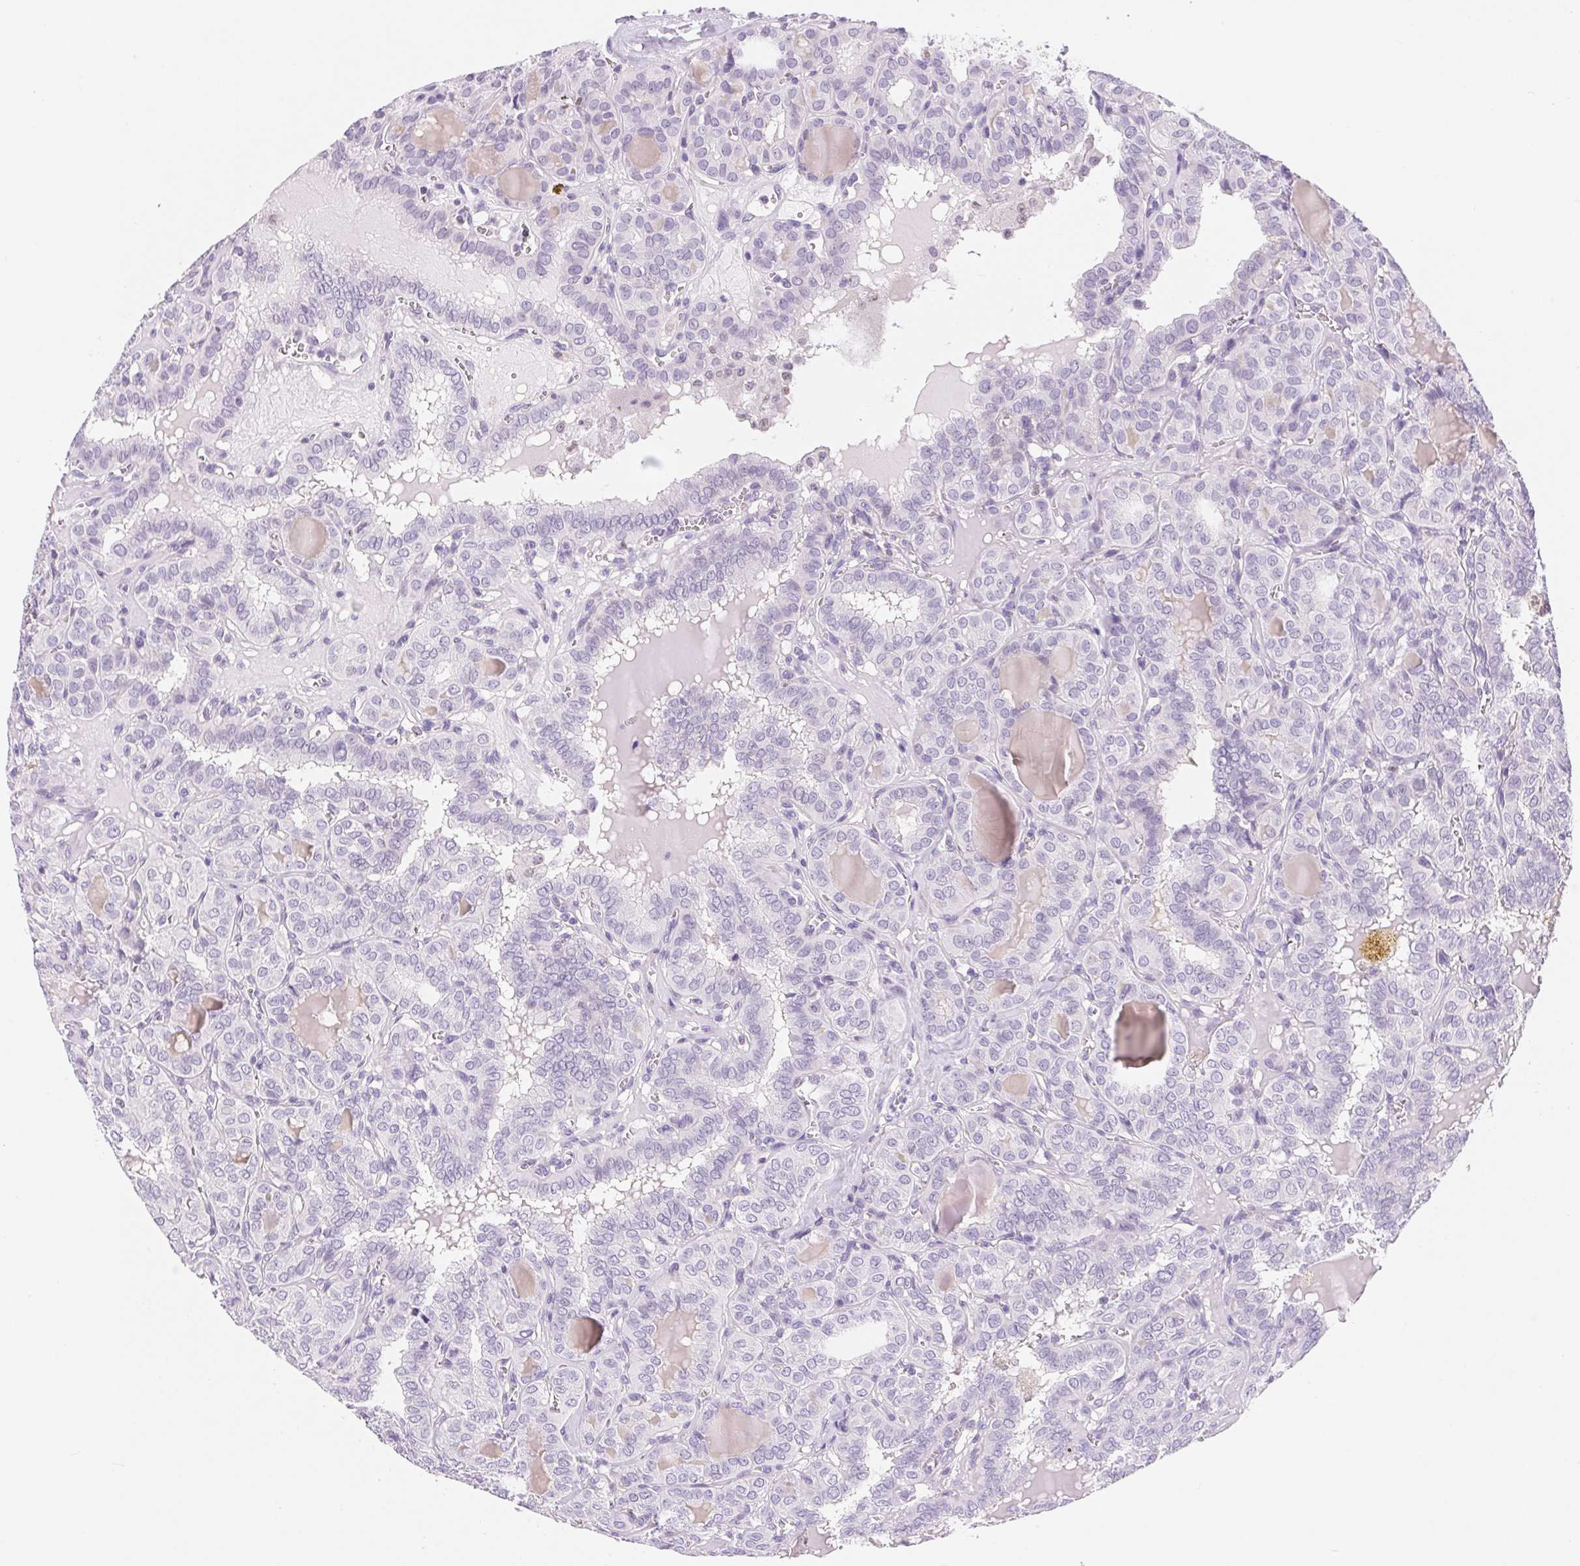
{"staining": {"intensity": "negative", "quantity": "none", "location": "none"}, "tissue": "thyroid cancer", "cell_type": "Tumor cells", "image_type": "cancer", "snomed": [{"axis": "morphology", "description": "Papillary adenocarcinoma, NOS"}, {"axis": "topography", "description": "Thyroid gland"}], "caption": "High magnification brightfield microscopy of thyroid papillary adenocarcinoma stained with DAB (3,3'-diaminobenzidine) (brown) and counterstained with hematoxylin (blue): tumor cells show no significant expression.", "gene": "ASGR2", "patient": {"sex": "female", "age": 41}}